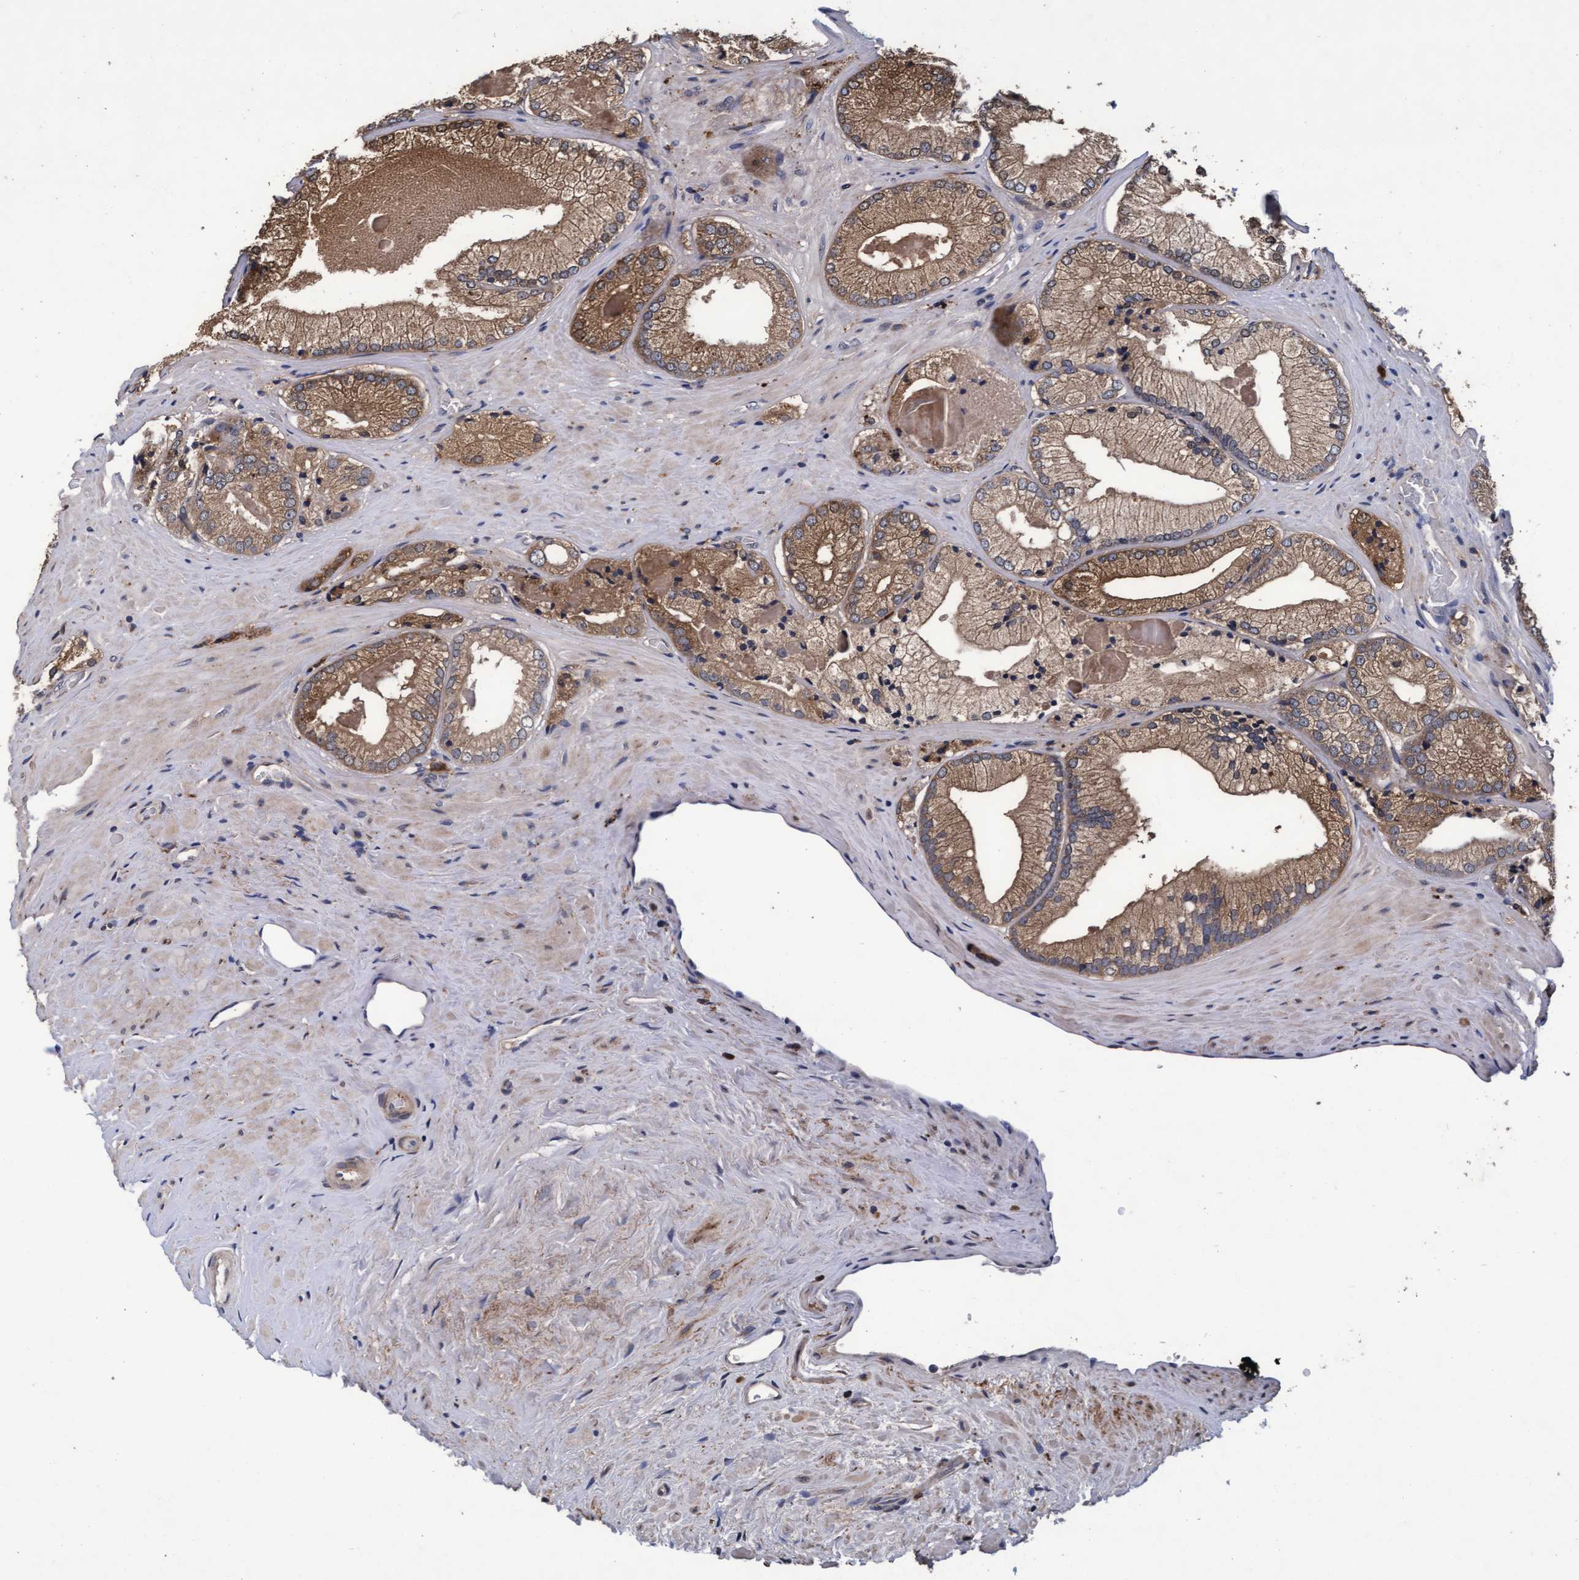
{"staining": {"intensity": "moderate", "quantity": ">75%", "location": "cytoplasmic/membranous"}, "tissue": "prostate cancer", "cell_type": "Tumor cells", "image_type": "cancer", "snomed": [{"axis": "morphology", "description": "Adenocarcinoma, Low grade"}, {"axis": "topography", "description": "Prostate"}], "caption": "A brown stain shows moderate cytoplasmic/membranous staining of a protein in human low-grade adenocarcinoma (prostate) tumor cells. The staining was performed using DAB (3,3'-diaminobenzidine), with brown indicating positive protein expression. Nuclei are stained blue with hematoxylin.", "gene": "CPQ", "patient": {"sex": "male", "age": 65}}